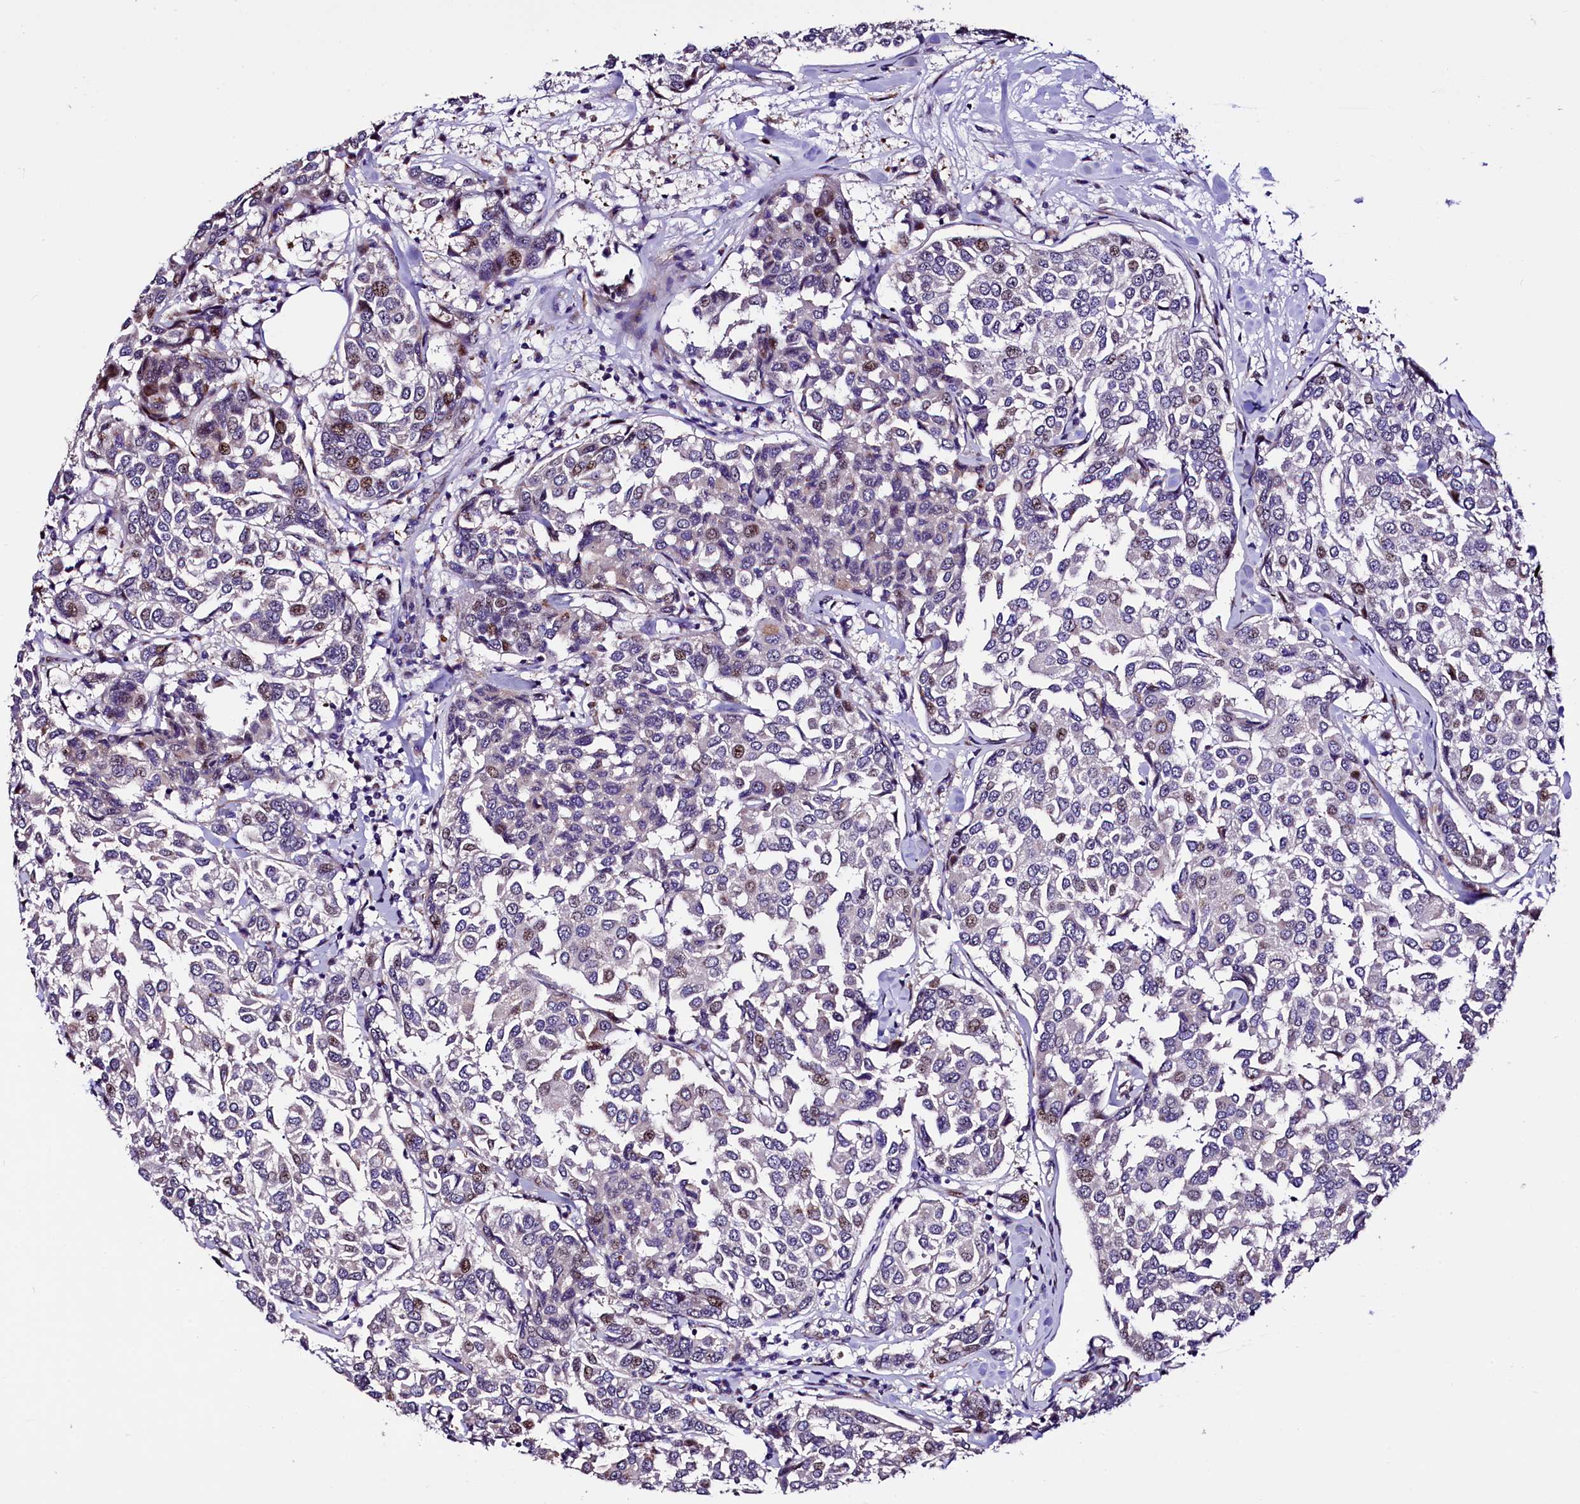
{"staining": {"intensity": "moderate", "quantity": "<25%", "location": "nuclear"}, "tissue": "breast cancer", "cell_type": "Tumor cells", "image_type": "cancer", "snomed": [{"axis": "morphology", "description": "Duct carcinoma"}, {"axis": "topography", "description": "Breast"}], "caption": "A brown stain shows moderate nuclear expression of a protein in breast cancer (infiltrating ductal carcinoma) tumor cells.", "gene": "TRMT112", "patient": {"sex": "female", "age": 55}}